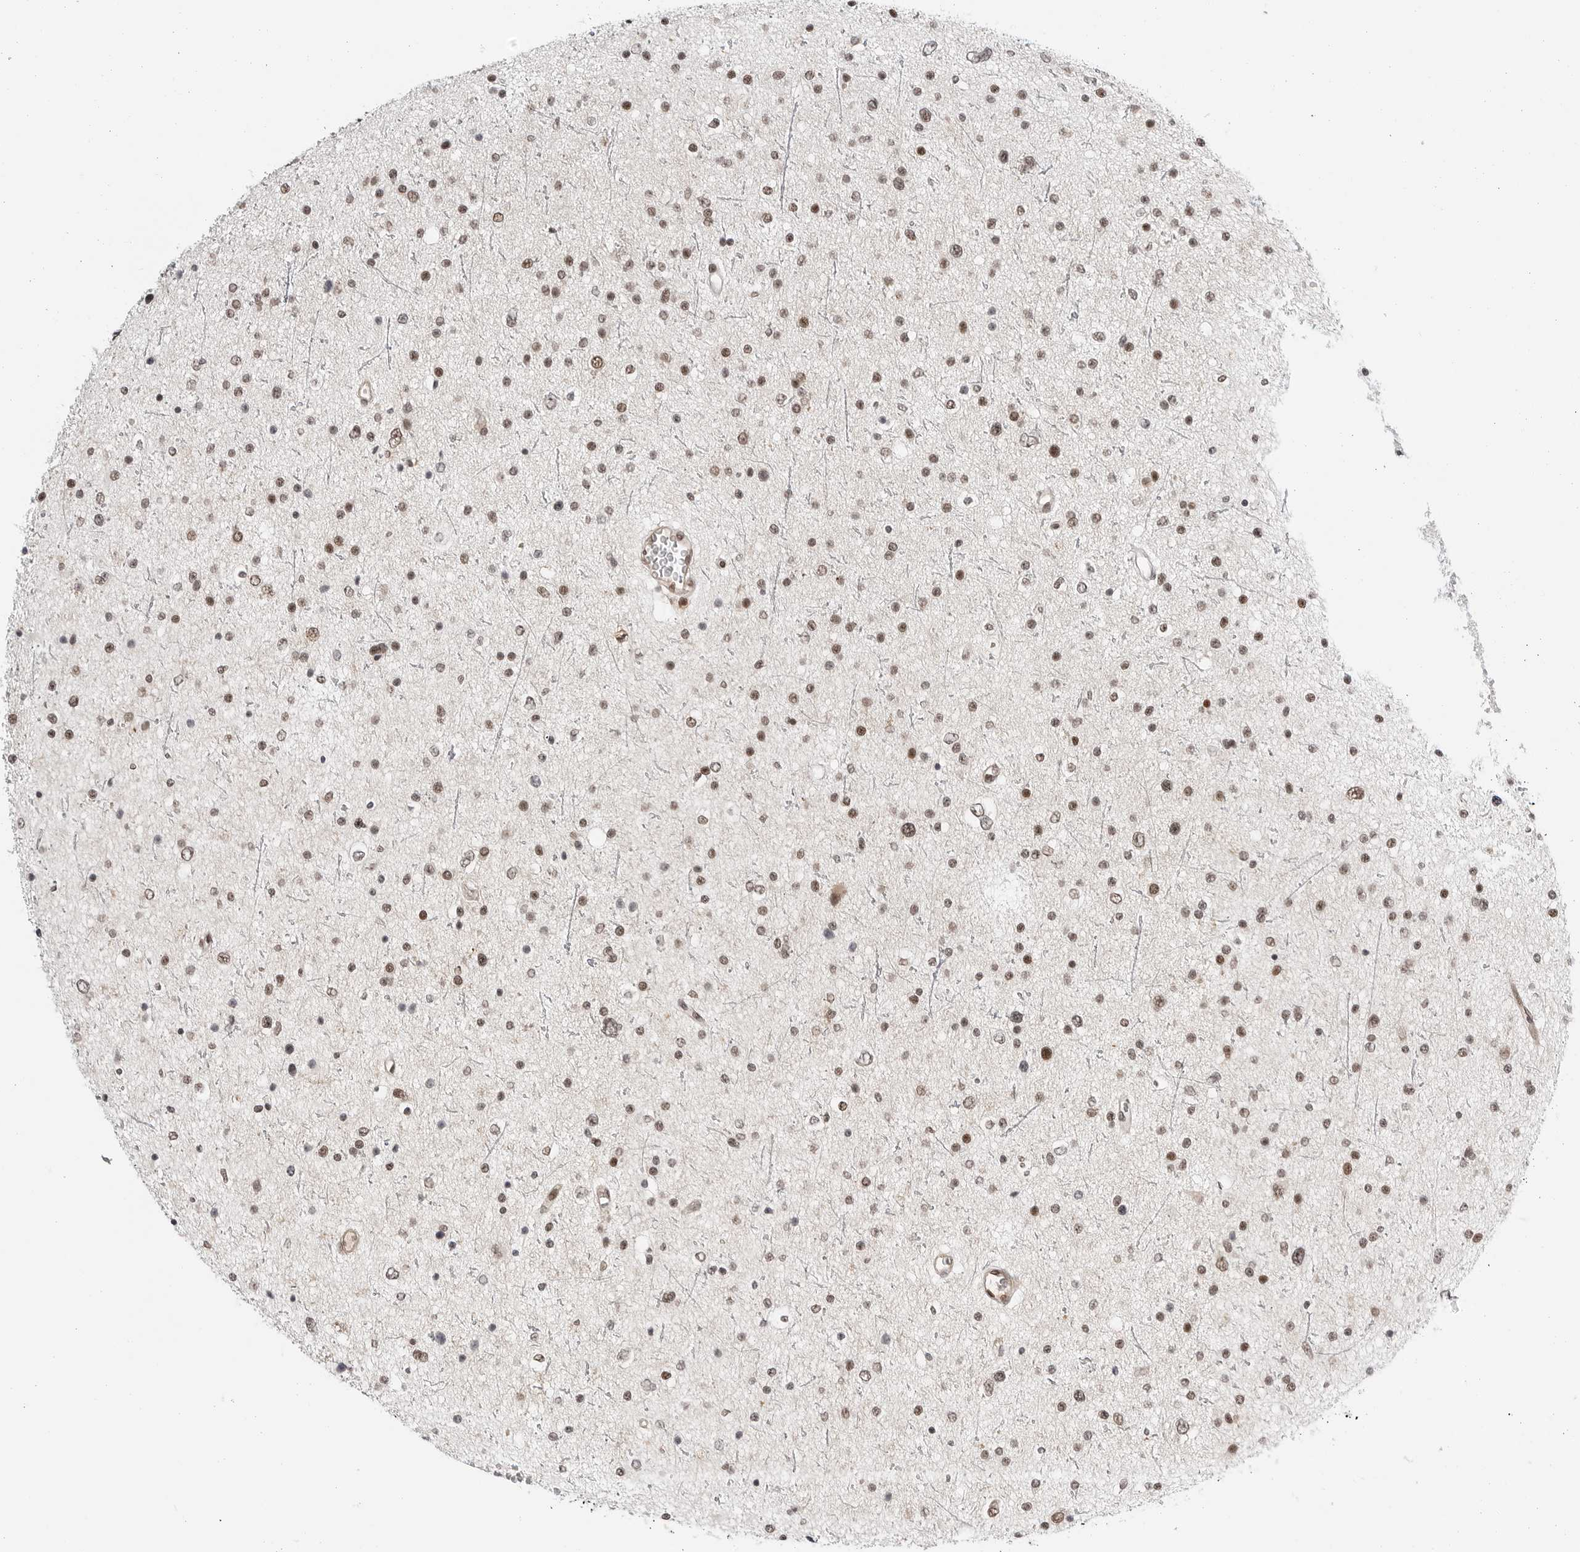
{"staining": {"intensity": "moderate", "quantity": ">75%", "location": "nuclear"}, "tissue": "glioma", "cell_type": "Tumor cells", "image_type": "cancer", "snomed": [{"axis": "morphology", "description": "Glioma, malignant, Low grade"}, {"axis": "topography", "description": "Brain"}], "caption": "The photomicrograph displays a brown stain indicating the presence of a protein in the nuclear of tumor cells in glioma.", "gene": "C8orf33", "patient": {"sex": "female", "age": 37}}